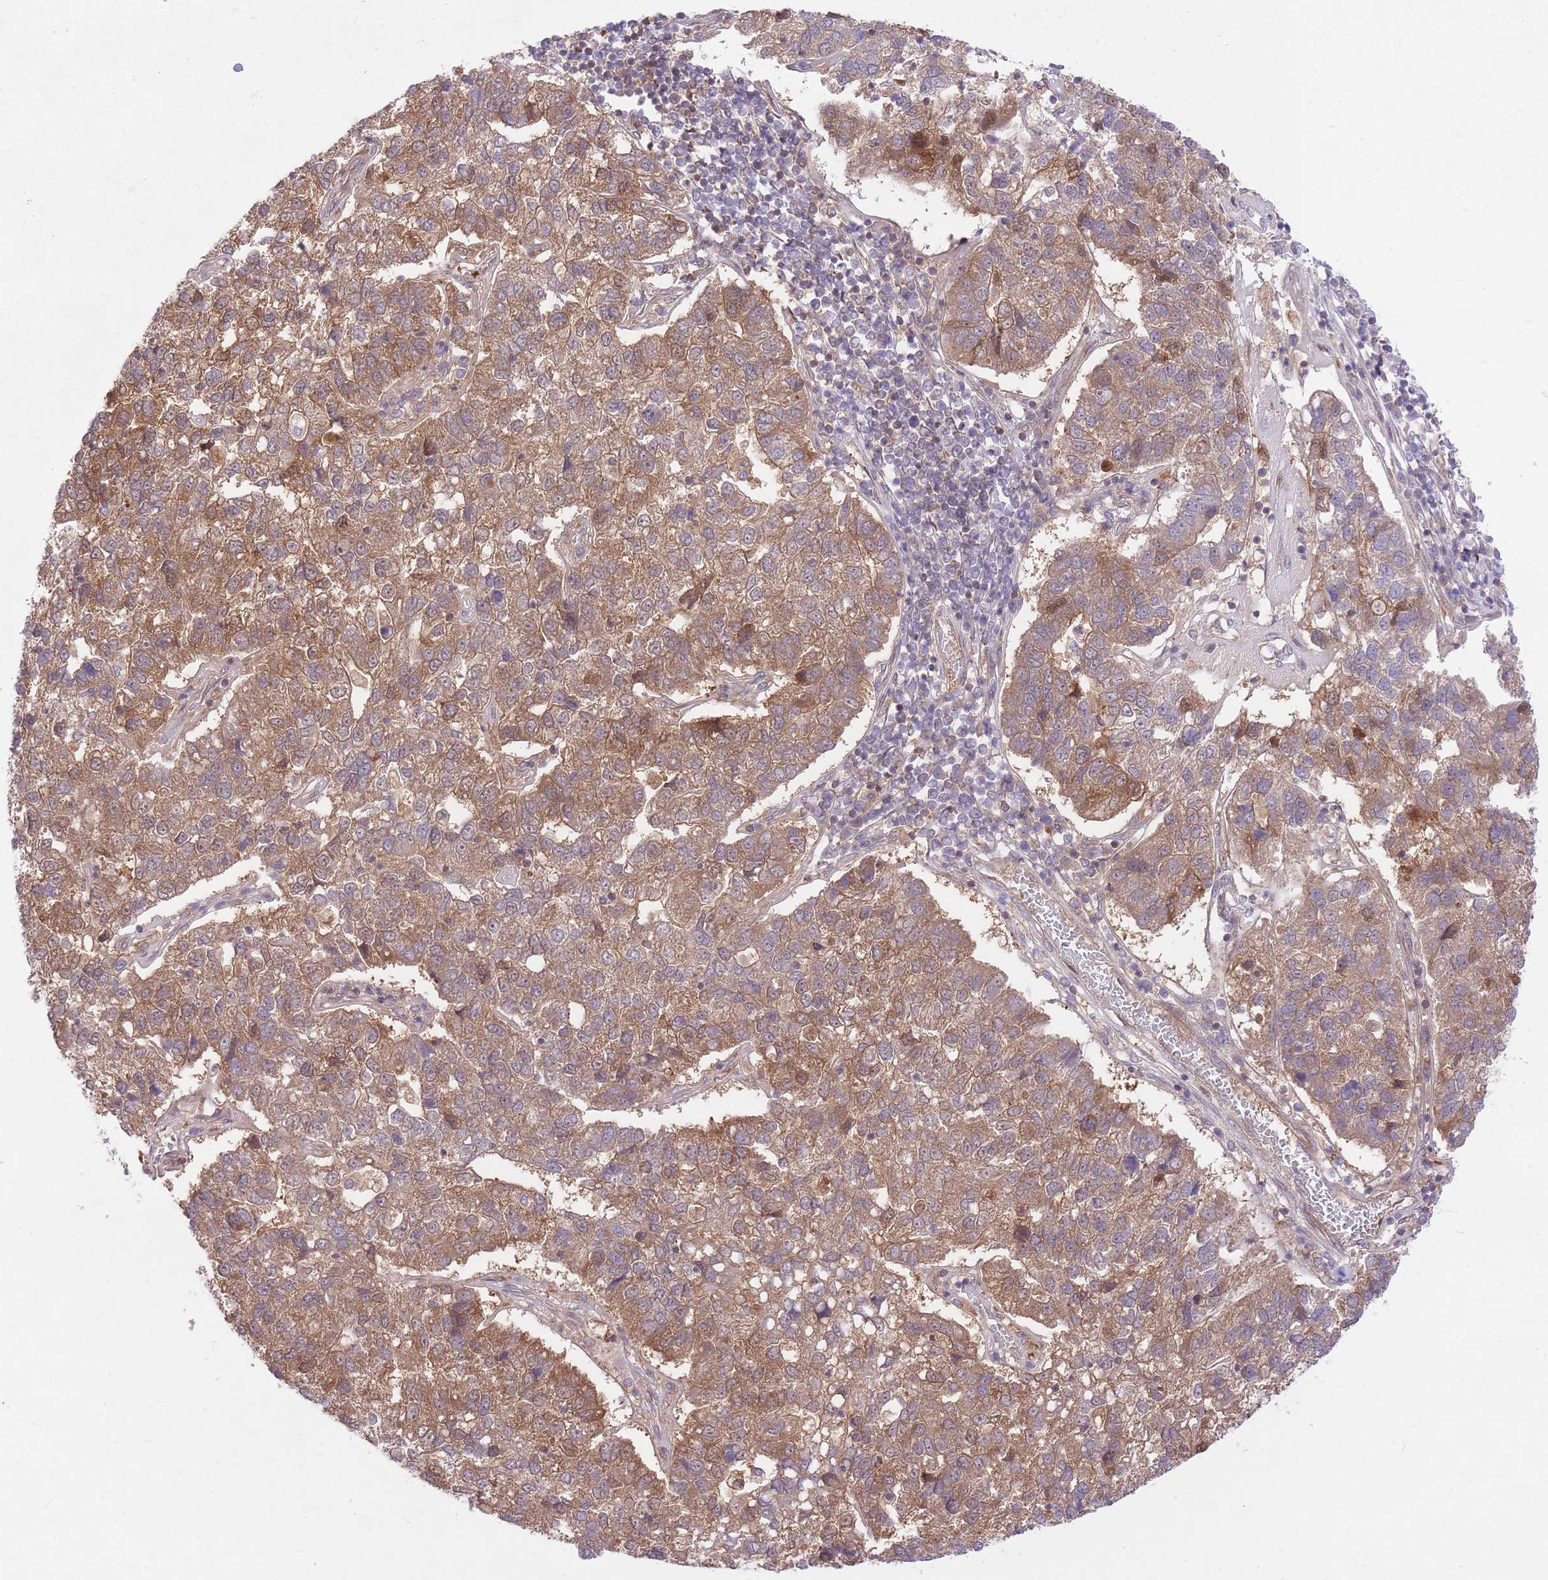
{"staining": {"intensity": "moderate", "quantity": ">75%", "location": "cytoplasmic/membranous"}, "tissue": "pancreatic cancer", "cell_type": "Tumor cells", "image_type": "cancer", "snomed": [{"axis": "morphology", "description": "Adenocarcinoma, NOS"}, {"axis": "topography", "description": "Pancreas"}], "caption": "Pancreatic adenocarcinoma stained with a brown dye demonstrates moderate cytoplasmic/membranous positive staining in approximately >75% of tumor cells.", "gene": "PREP", "patient": {"sex": "female", "age": 61}}